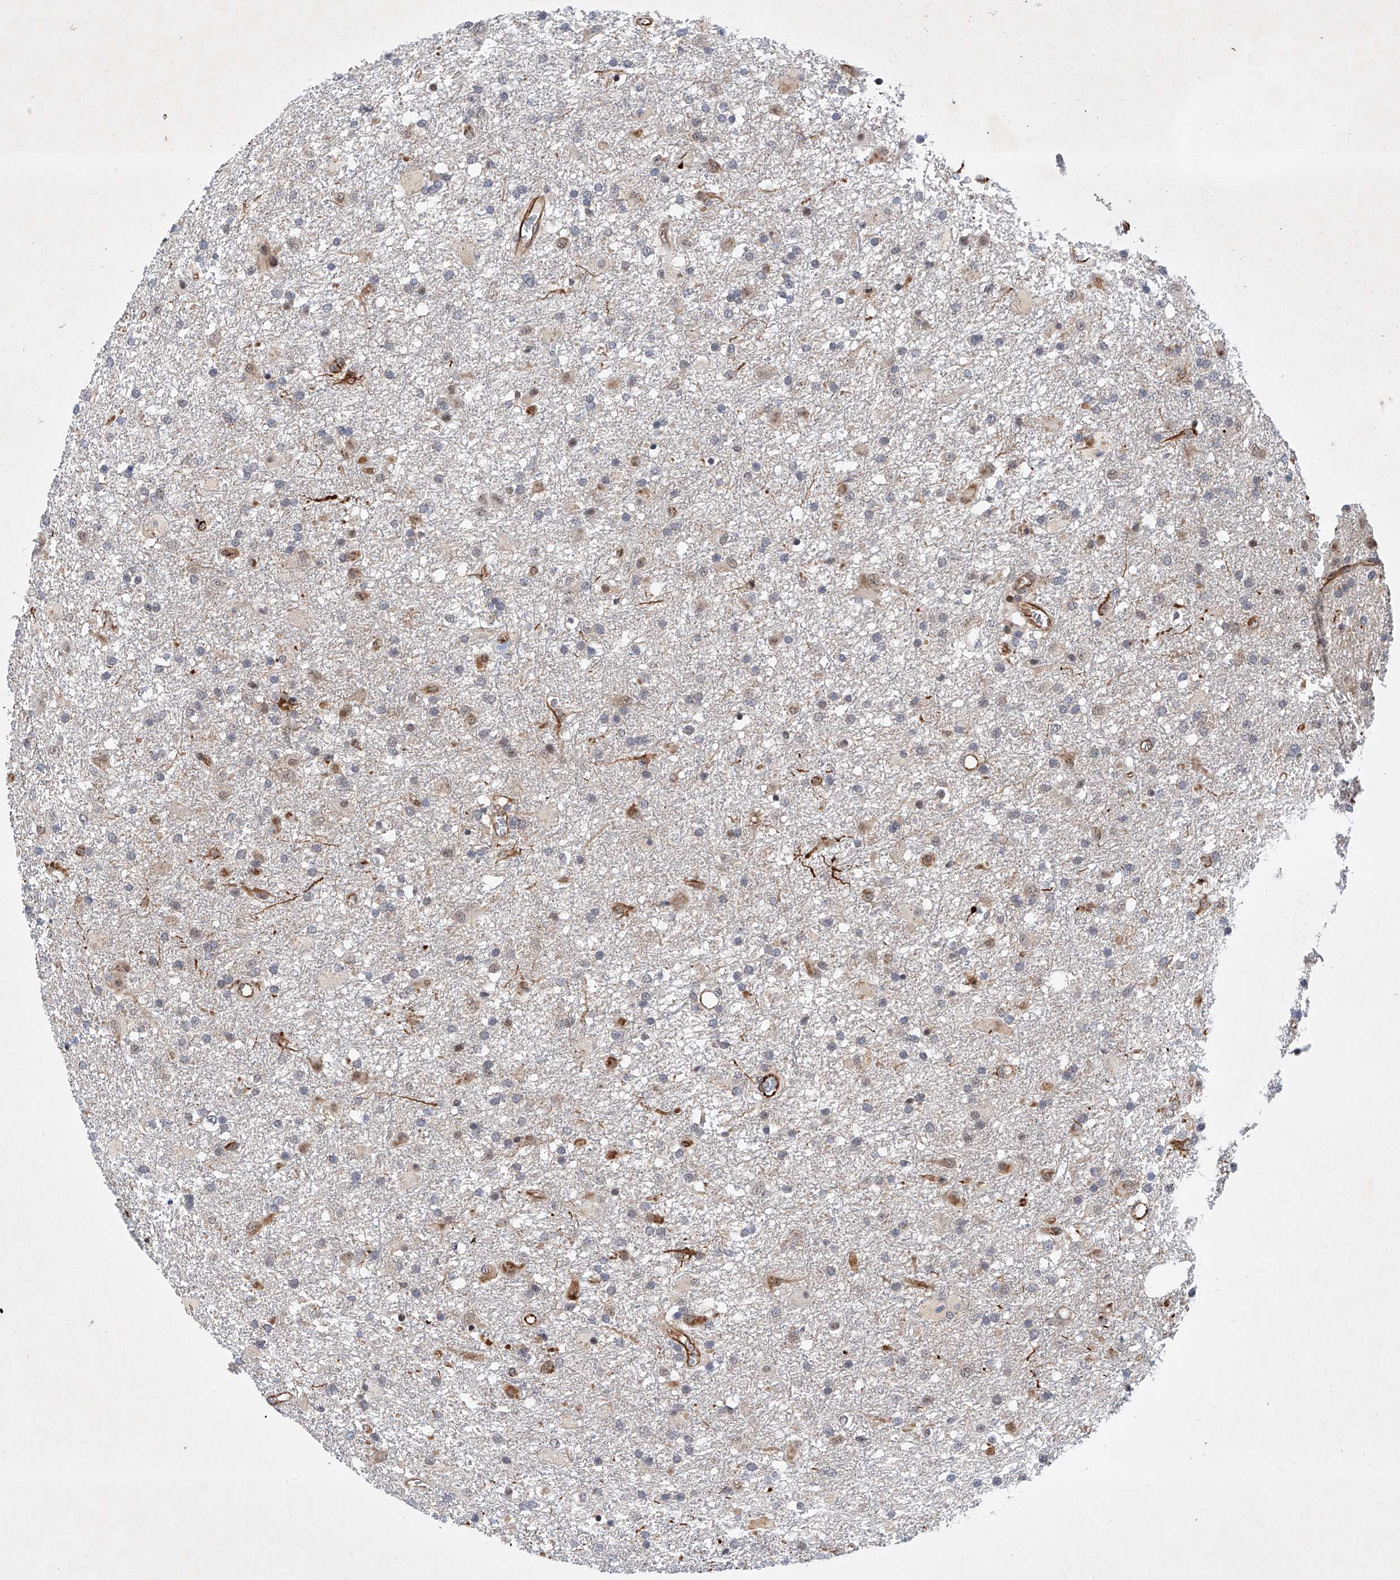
{"staining": {"intensity": "negative", "quantity": "none", "location": "none"}, "tissue": "glioma", "cell_type": "Tumor cells", "image_type": "cancer", "snomed": [{"axis": "morphology", "description": "Glioma, malignant, Low grade"}, {"axis": "topography", "description": "Brain"}], "caption": "Glioma was stained to show a protein in brown. There is no significant staining in tumor cells. Nuclei are stained in blue.", "gene": "AMD1", "patient": {"sex": "male", "age": 65}}